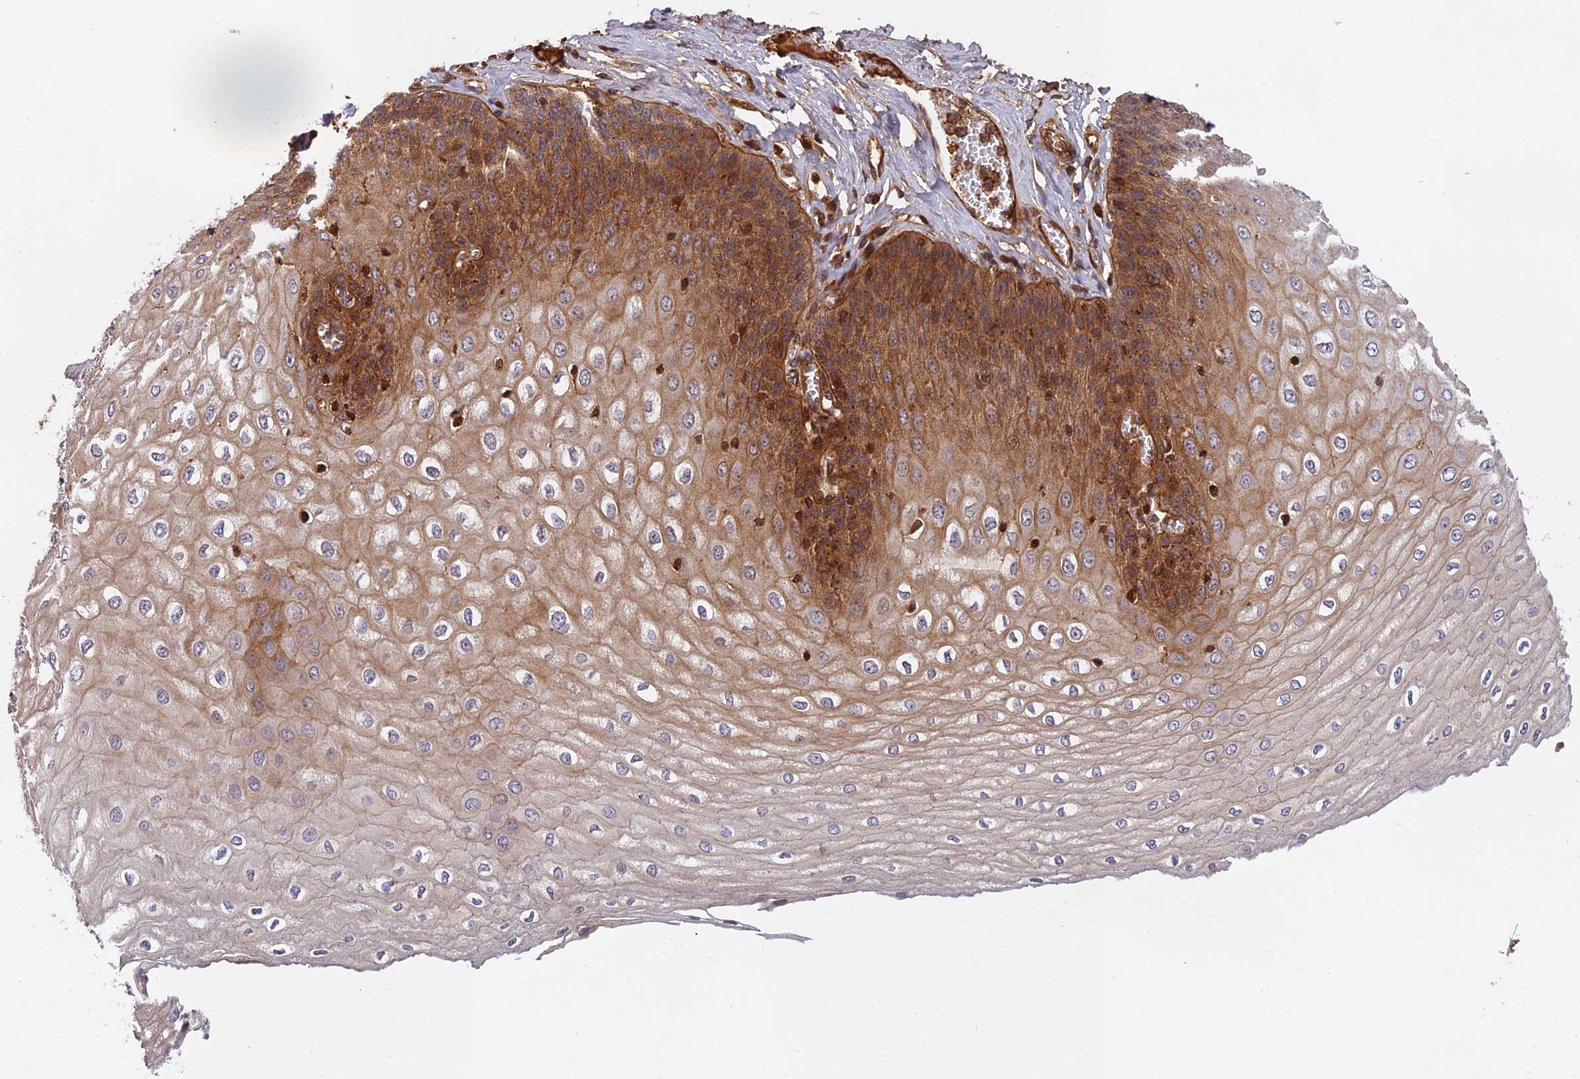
{"staining": {"intensity": "moderate", "quantity": "<25%", "location": "cytoplasmic/membranous,nuclear"}, "tissue": "esophagus", "cell_type": "Squamous epithelial cells", "image_type": "normal", "snomed": [{"axis": "morphology", "description": "Normal tissue, NOS"}, {"axis": "topography", "description": "Esophagus"}], "caption": "Immunohistochemical staining of normal esophagus shows <25% levels of moderate cytoplasmic/membranous,nuclear protein positivity in about <25% of squamous epithelial cells. Using DAB (3,3'-diaminobenzidine) (brown) and hematoxylin (blue) stains, captured at high magnification using brightfield microscopy.", "gene": "OSBPL1A", "patient": {"sex": "male", "age": 60}}